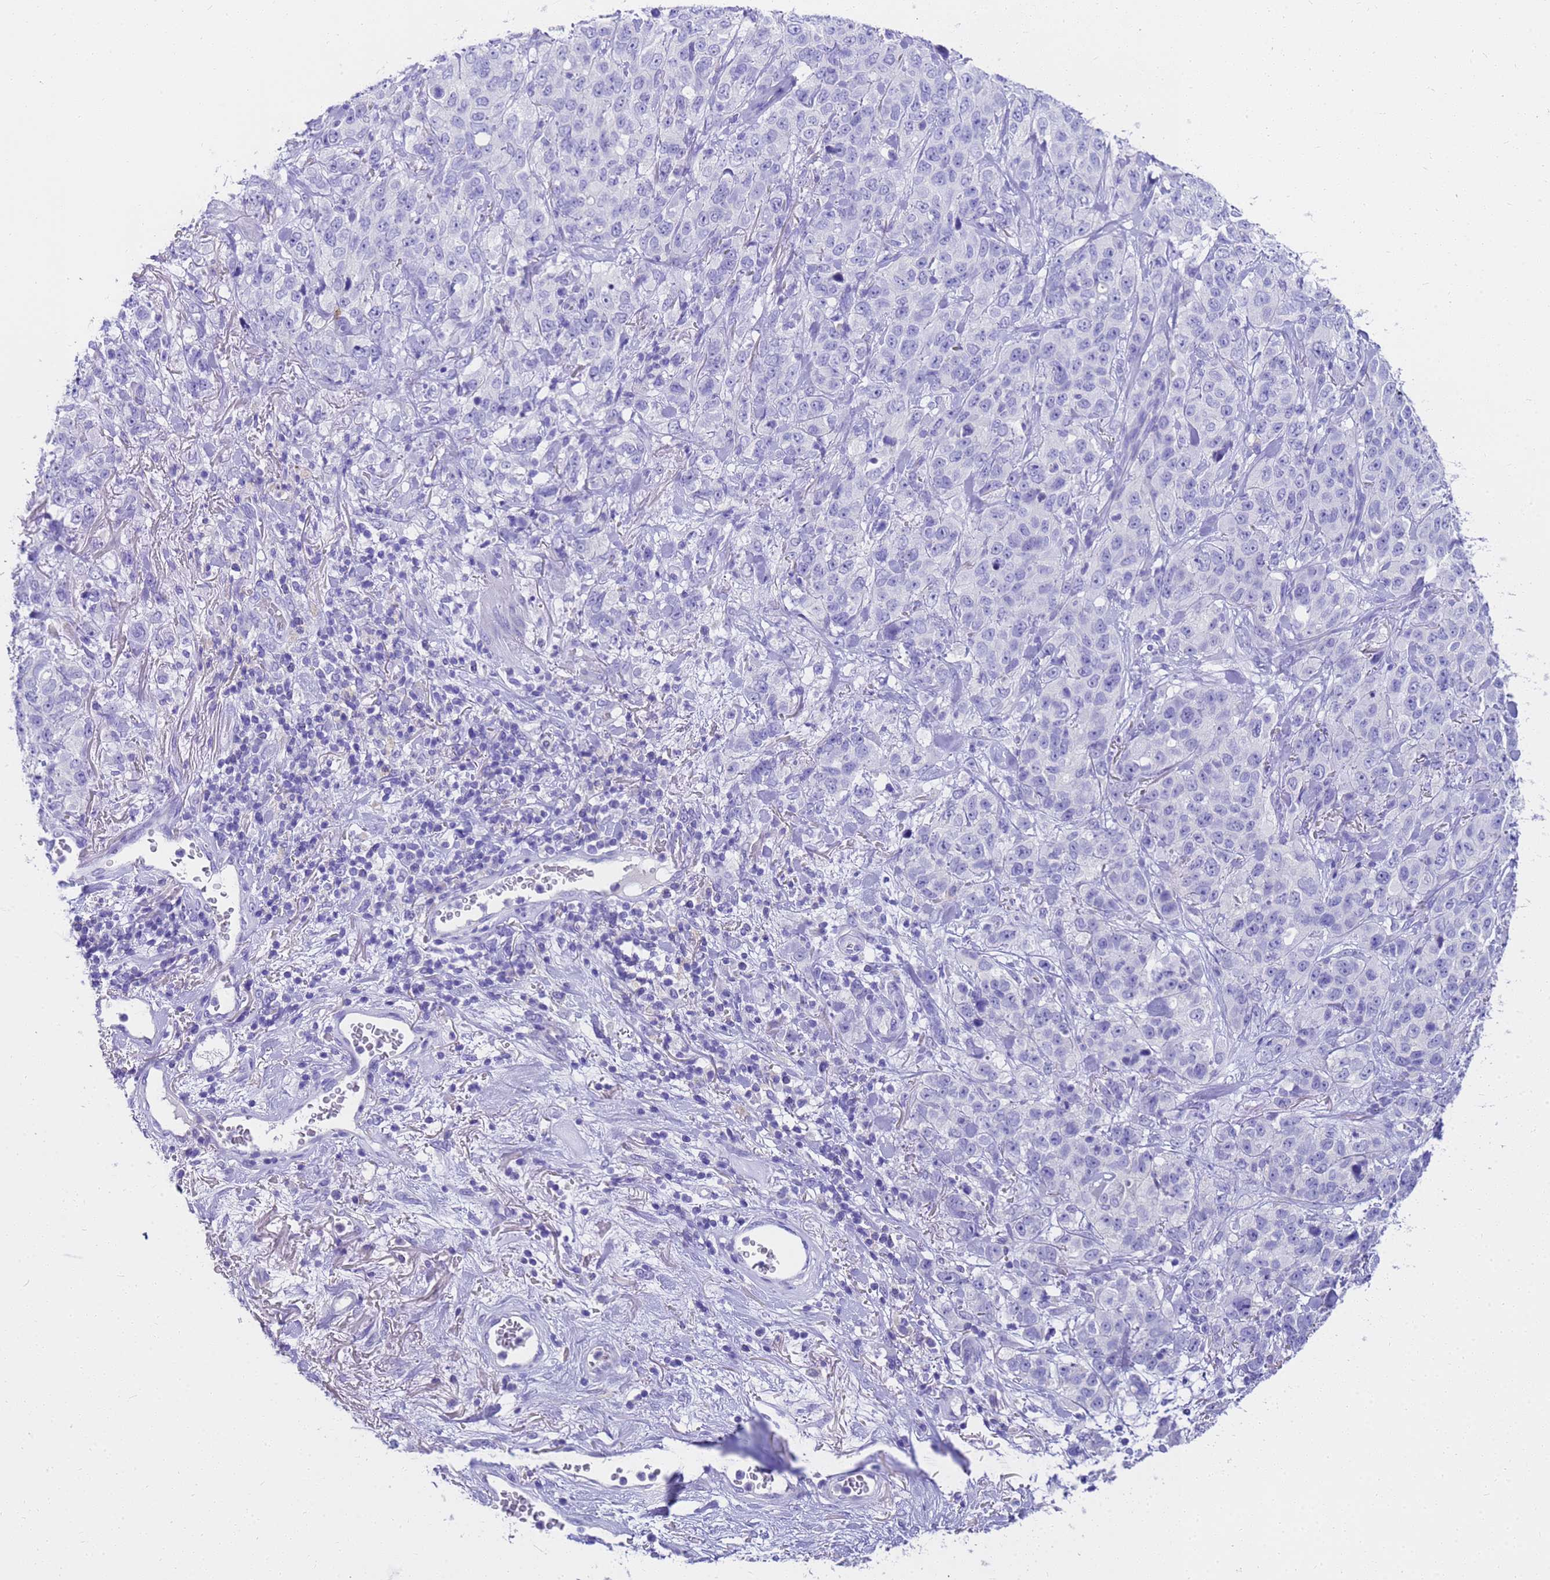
{"staining": {"intensity": "negative", "quantity": "none", "location": "none"}, "tissue": "stomach cancer", "cell_type": "Tumor cells", "image_type": "cancer", "snomed": [{"axis": "morphology", "description": "Adenocarcinoma, NOS"}, {"axis": "topography", "description": "Stomach"}], "caption": "Immunohistochemistry (IHC) of human adenocarcinoma (stomach) shows no staining in tumor cells.", "gene": "MS4A13", "patient": {"sex": "male", "age": 48}}